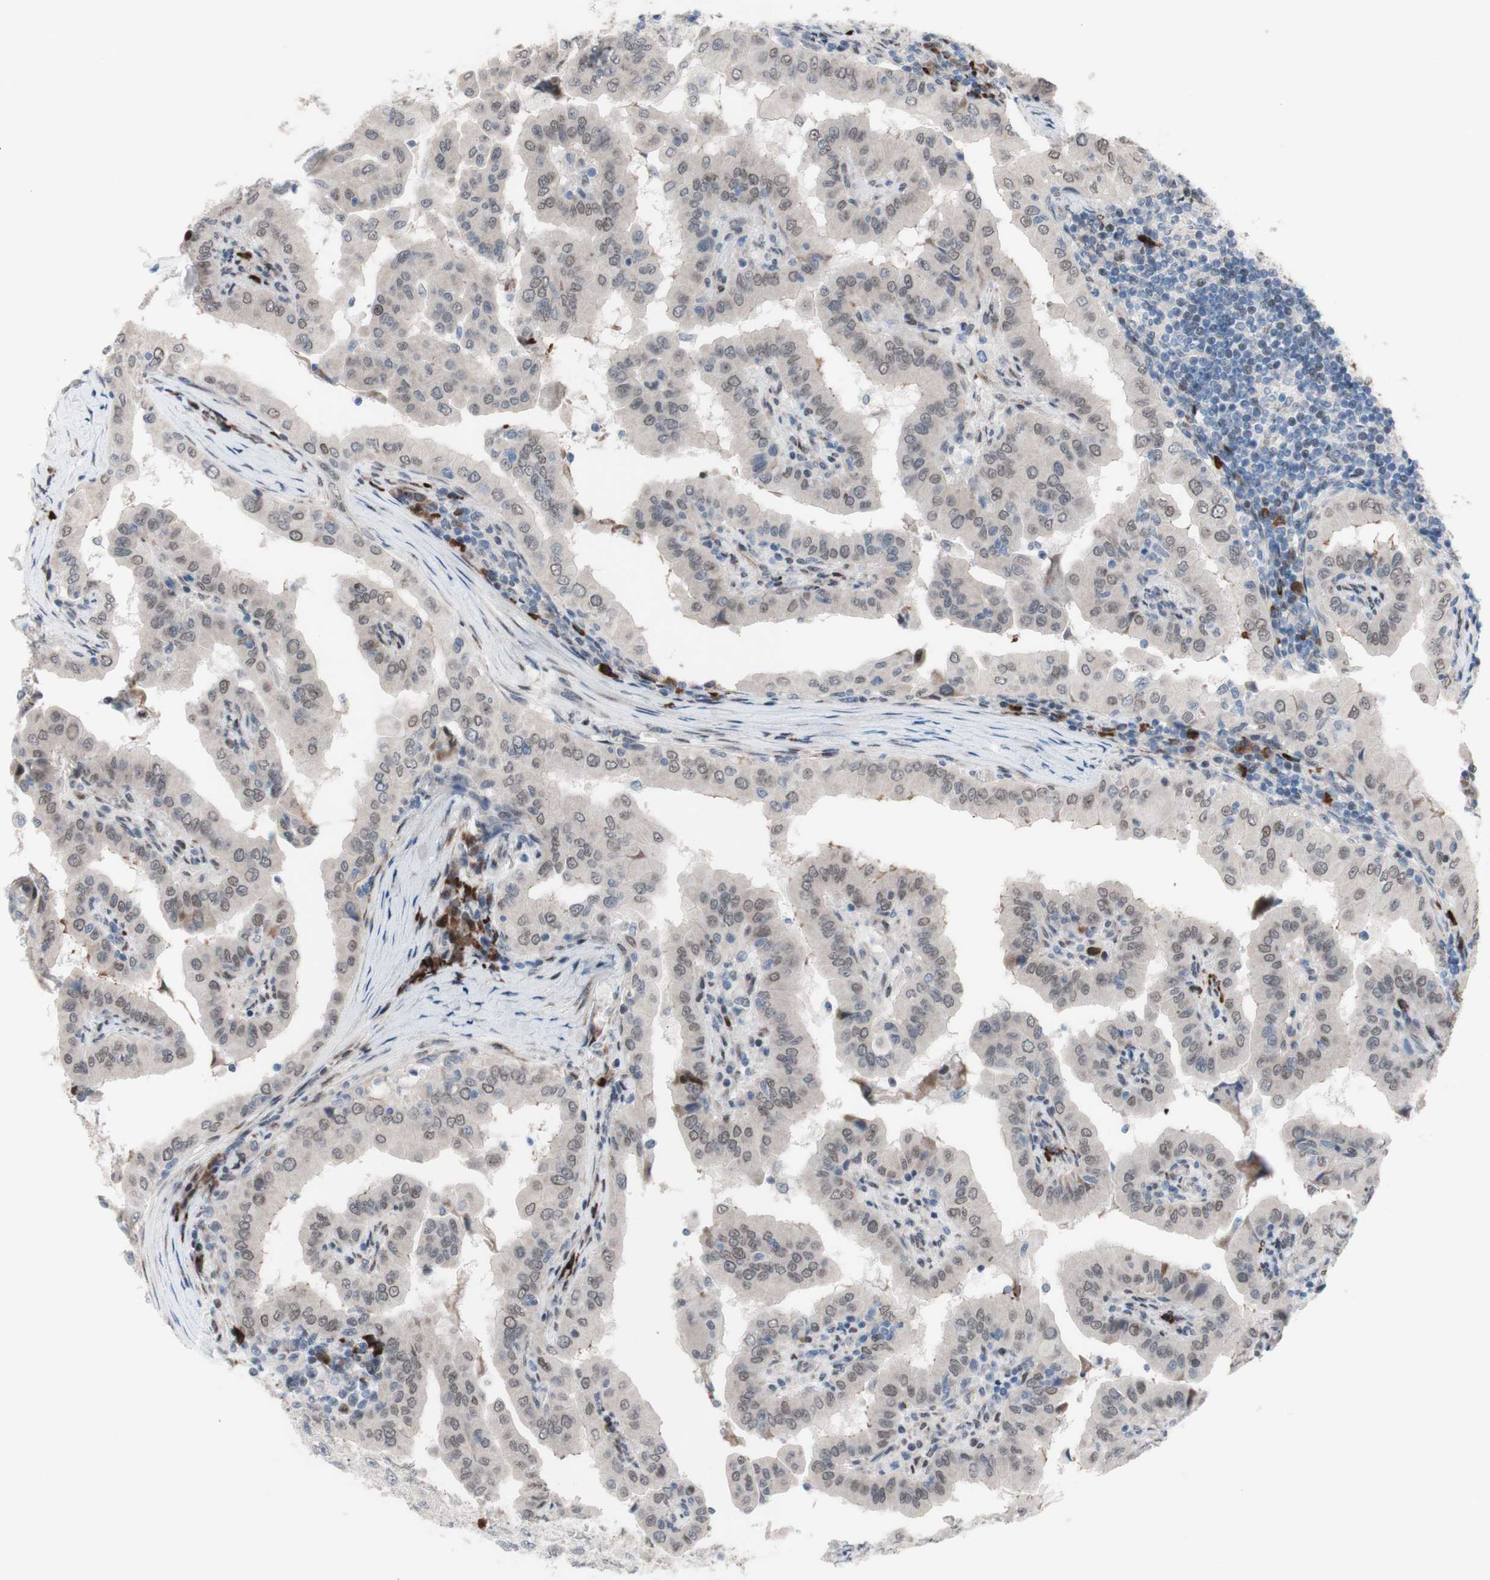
{"staining": {"intensity": "weak", "quantity": "<25%", "location": "nuclear"}, "tissue": "thyroid cancer", "cell_type": "Tumor cells", "image_type": "cancer", "snomed": [{"axis": "morphology", "description": "Papillary adenocarcinoma, NOS"}, {"axis": "topography", "description": "Thyroid gland"}], "caption": "A high-resolution image shows immunohistochemistry staining of papillary adenocarcinoma (thyroid), which displays no significant staining in tumor cells. (DAB immunohistochemistry (IHC), high magnification).", "gene": "PHTF2", "patient": {"sex": "male", "age": 33}}